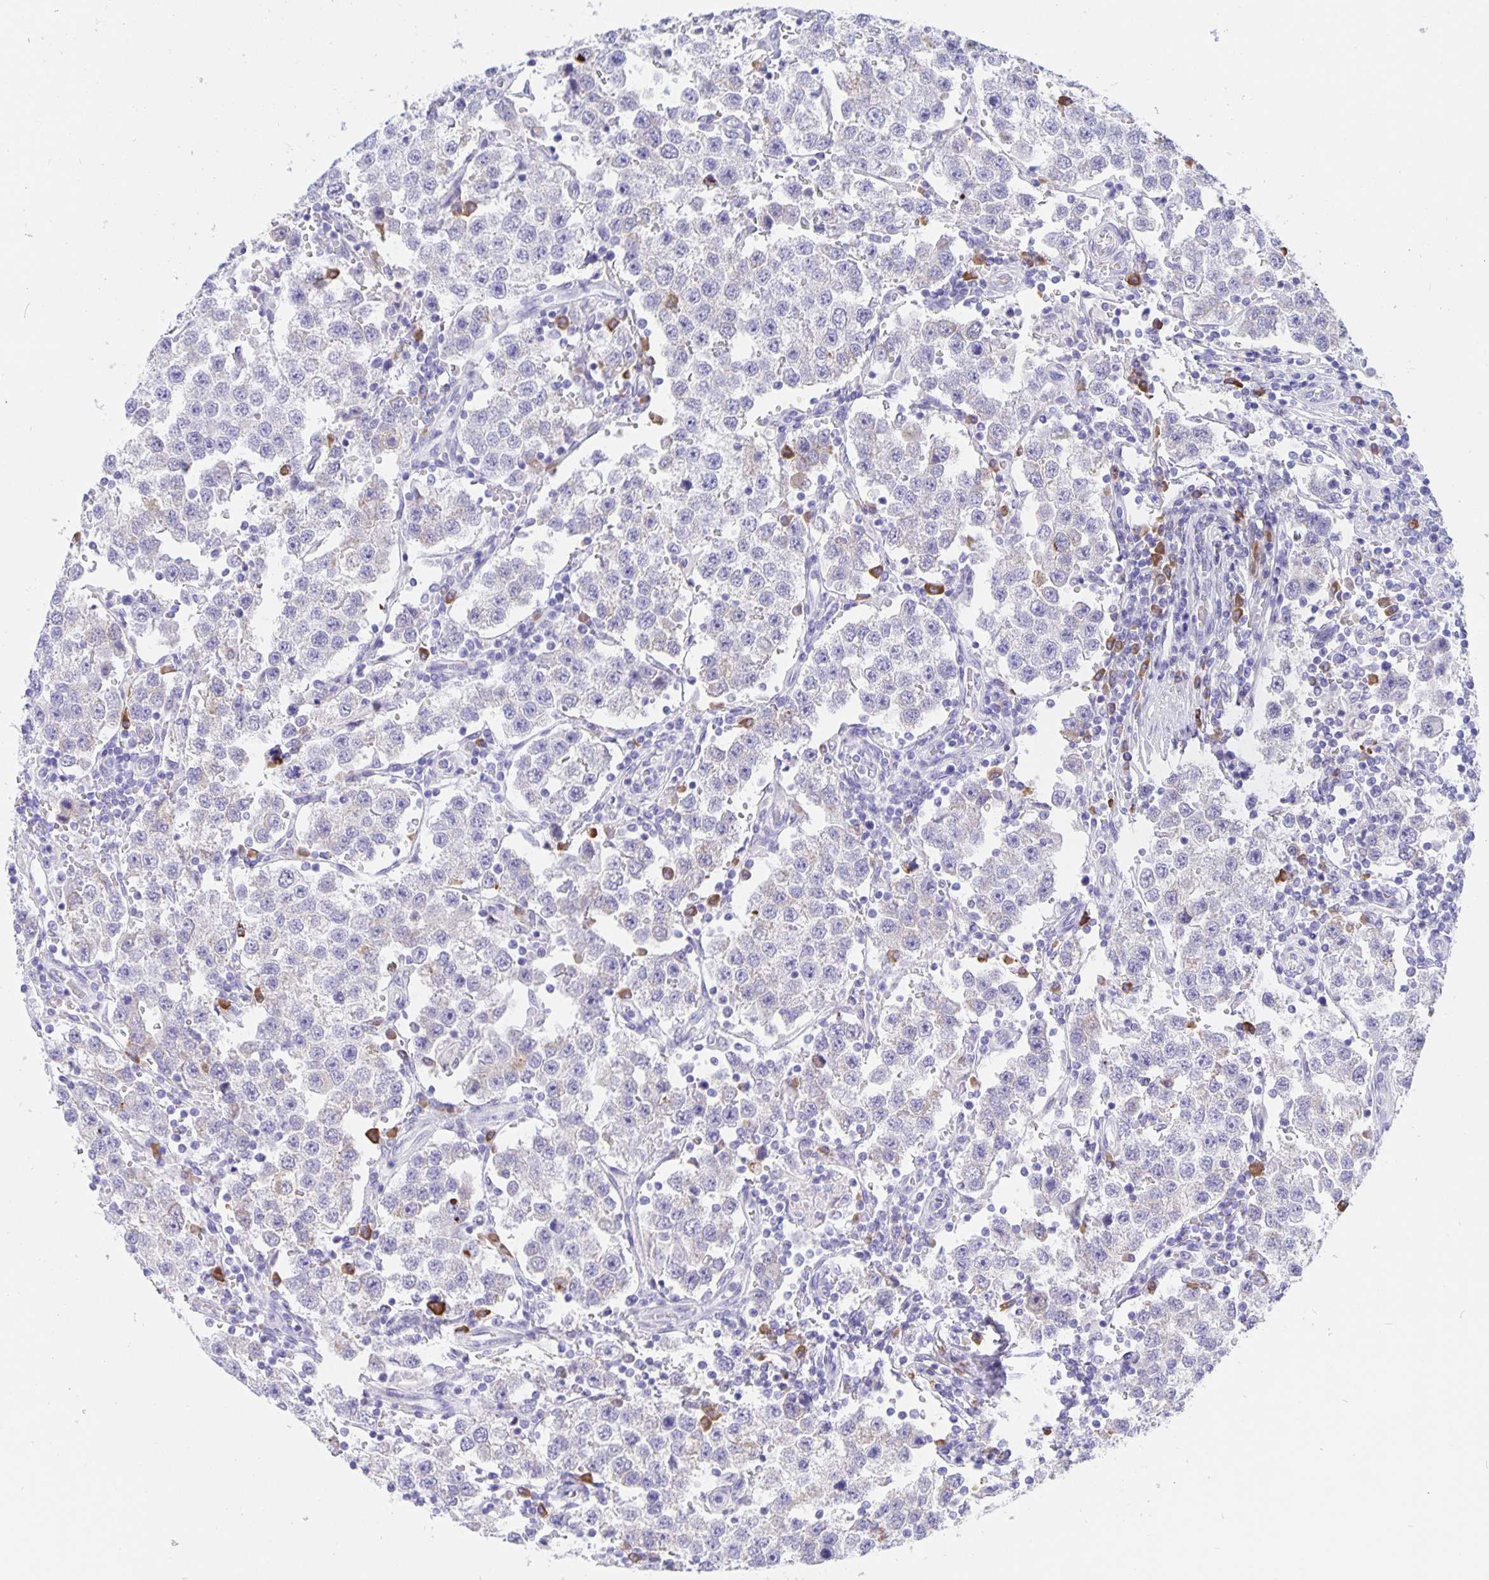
{"staining": {"intensity": "negative", "quantity": "none", "location": "none"}, "tissue": "testis cancer", "cell_type": "Tumor cells", "image_type": "cancer", "snomed": [{"axis": "morphology", "description": "Seminoma, NOS"}, {"axis": "topography", "description": "Testis"}], "caption": "Human testis cancer (seminoma) stained for a protein using immunohistochemistry (IHC) exhibits no expression in tumor cells.", "gene": "ERMN", "patient": {"sex": "male", "age": 37}}